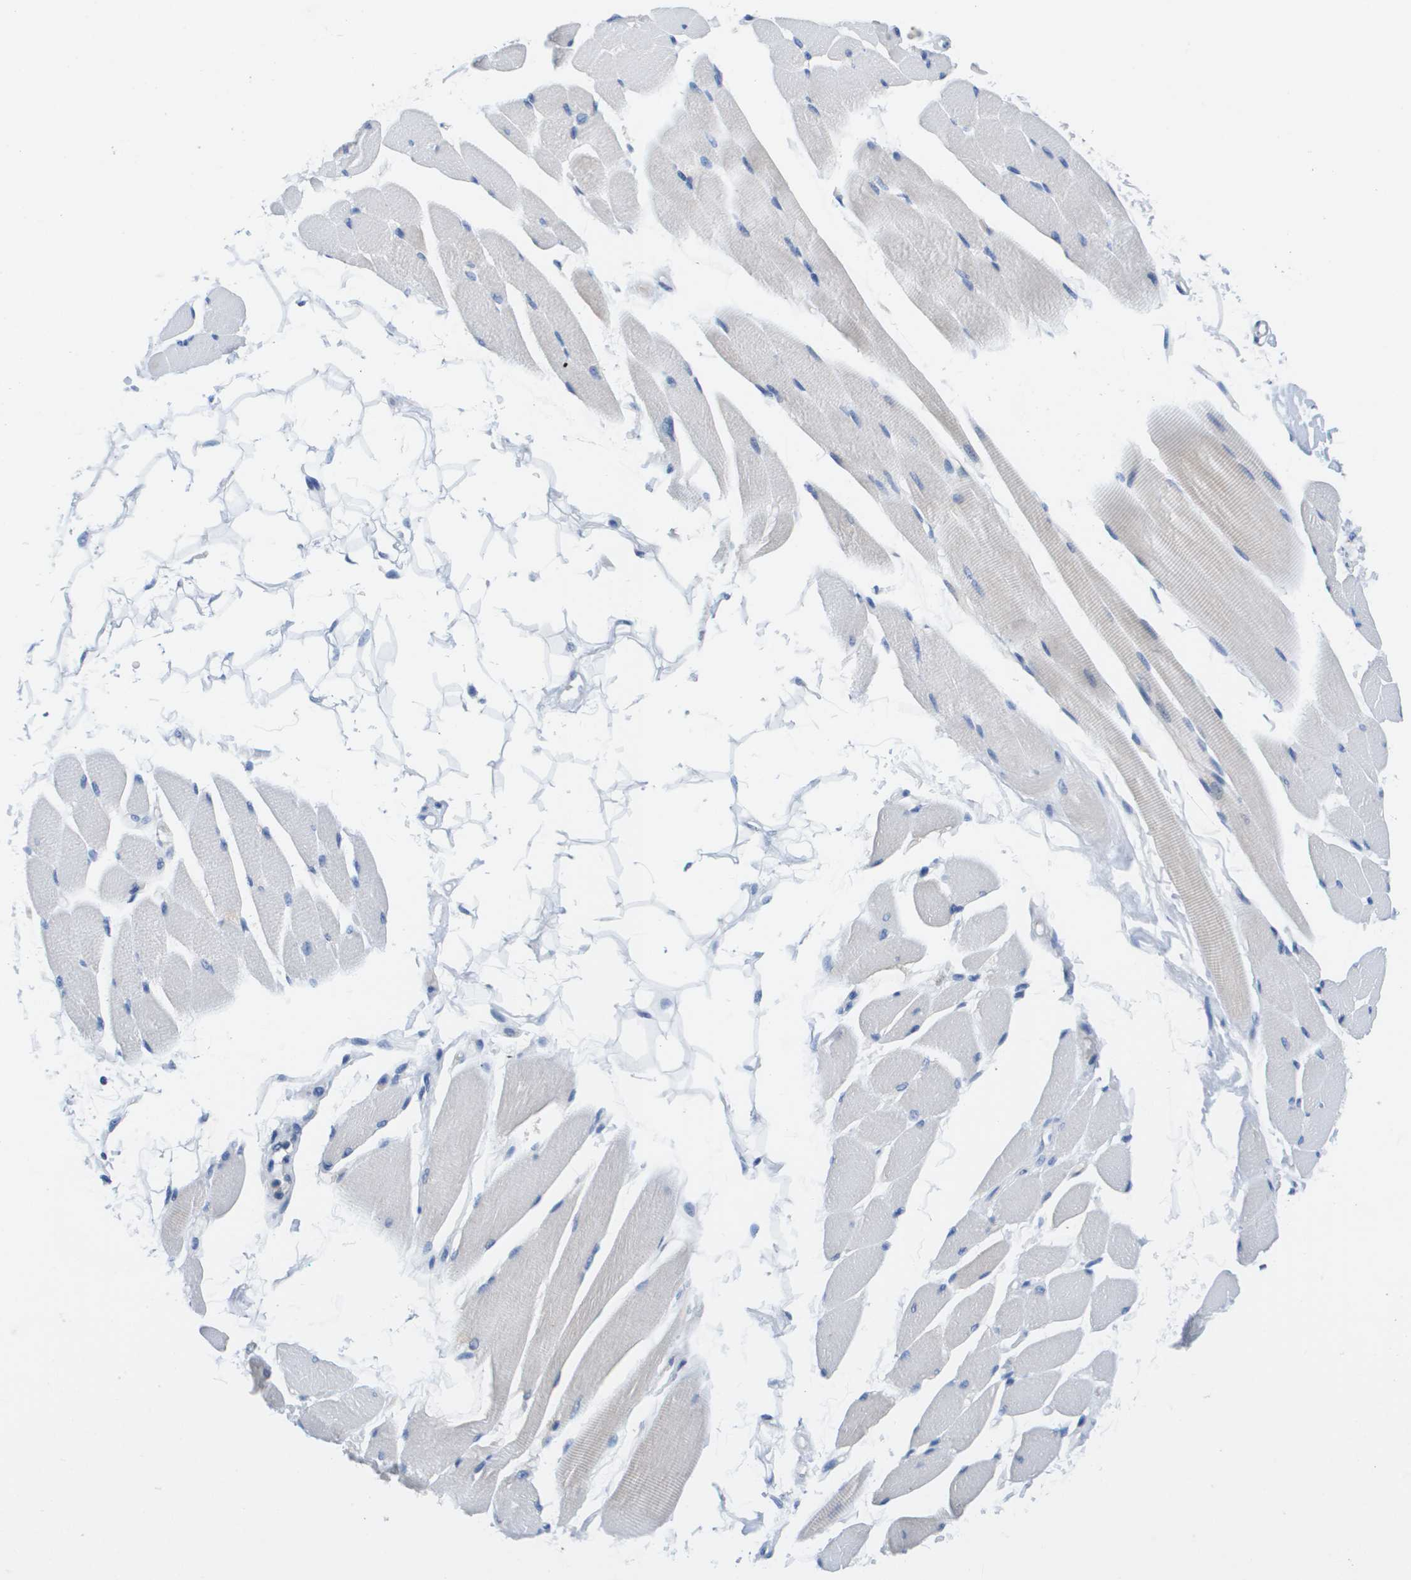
{"staining": {"intensity": "negative", "quantity": "none", "location": "none"}, "tissue": "skeletal muscle", "cell_type": "Myocytes", "image_type": "normal", "snomed": [{"axis": "morphology", "description": "Normal tissue, NOS"}, {"axis": "topography", "description": "Skeletal muscle"}, {"axis": "topography", "description": "Peripheral nerve tissue"}], "caption": "Myocytes are negative for brown protein staining in benign skeletal muscle.", "gene": "APOA1", "patient": {"sex": "female", "age": 84}}